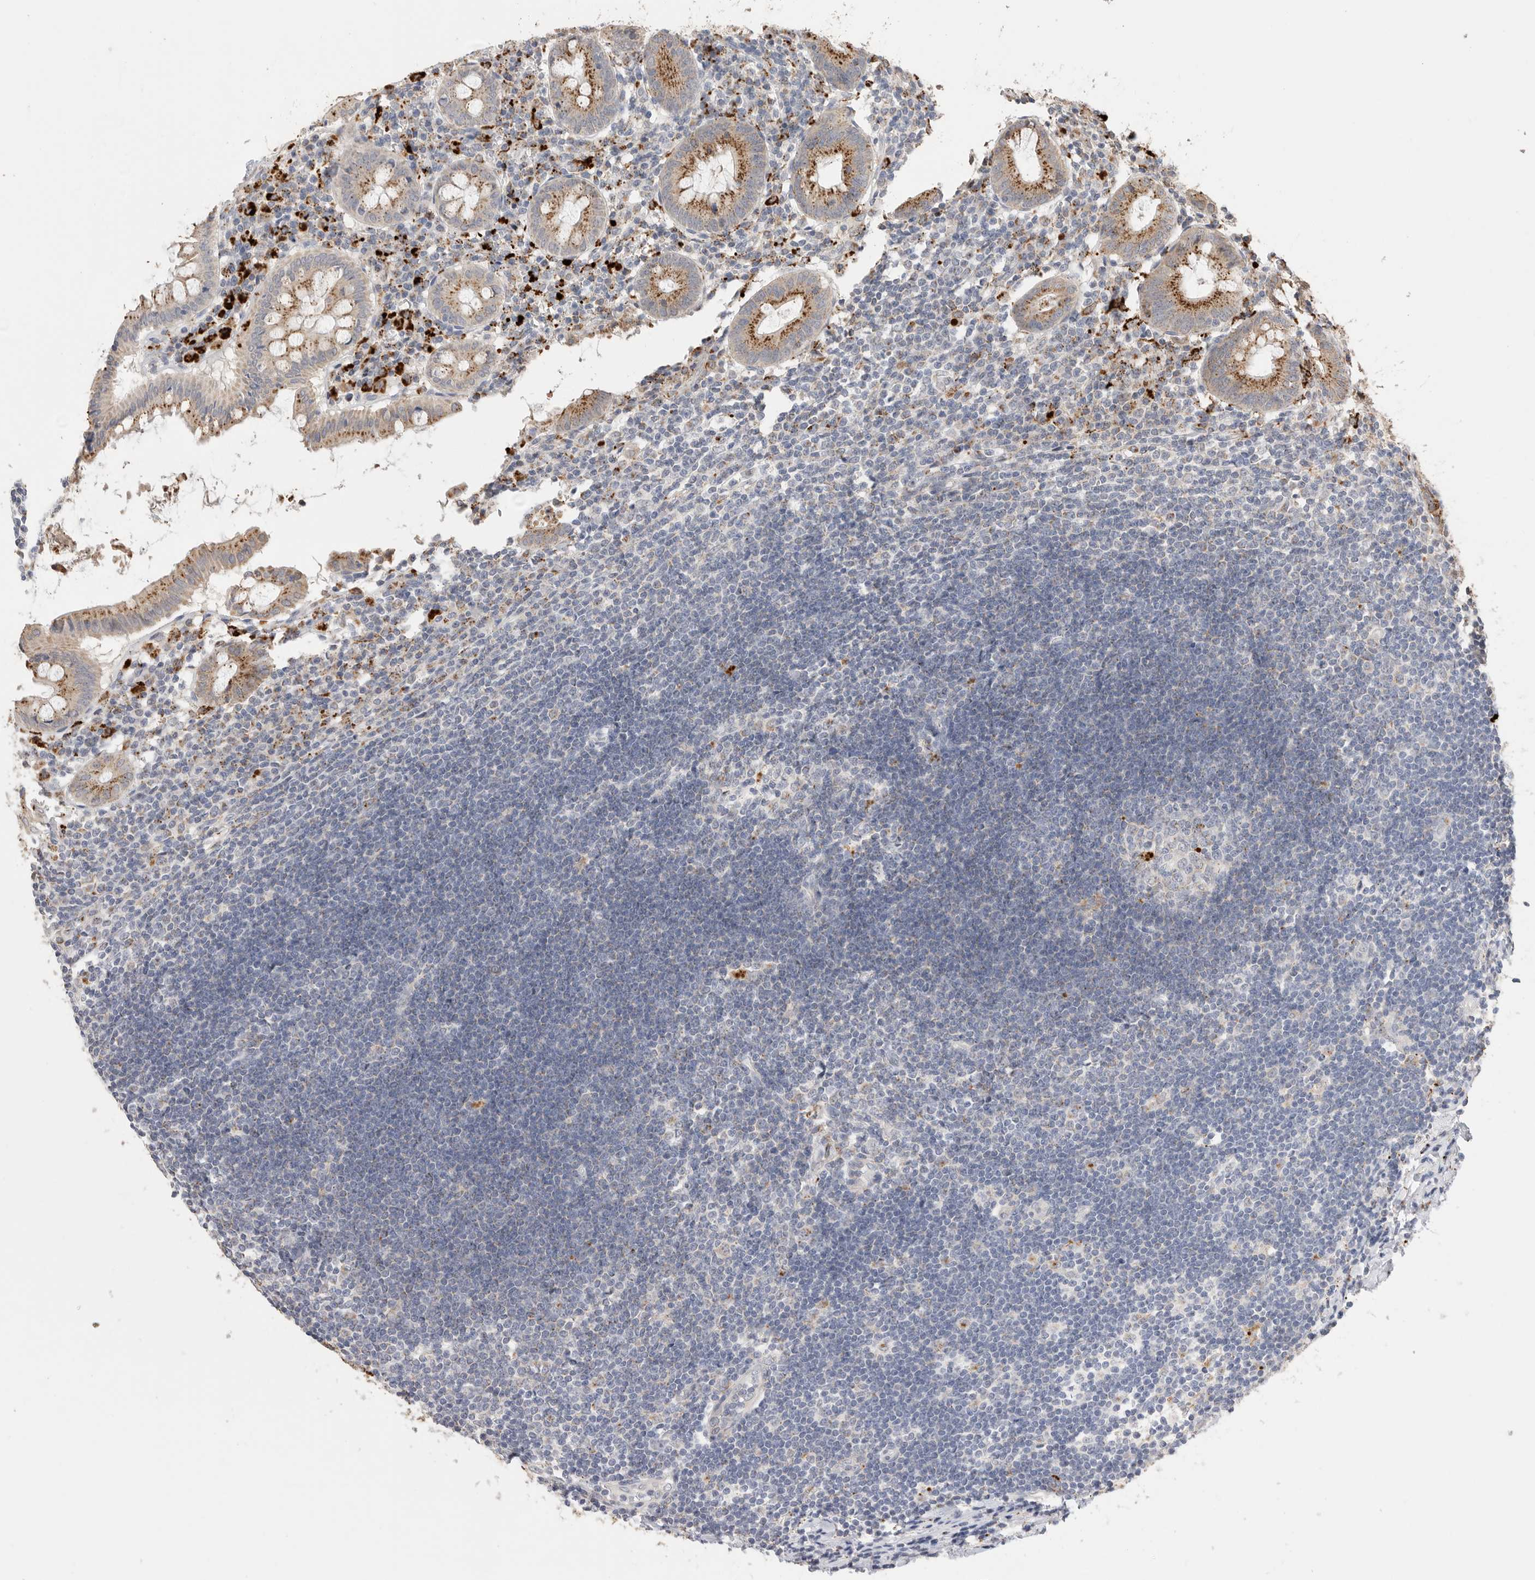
{"staining": {"intensity": "moderate", "quantity": ">75%", "location": "cytoplasmic/membranous"}, "tissue": "appendix", "cell_type": "Glandular cells", "image_type": "normal", "snomed": [{"axis": "morphology", "description": "Normal tissue, NOS"}, {"axis": "topography", "description": "Appendix"}], "caption": "Approximately >75% of glandular cells in benign appendix demonstrate moderate cytoplasmic/membranous protein staining as visualized by brown immunohistochemical staining.", "gene": "GGH", "patient": {"sex": "female", "age": 54}}